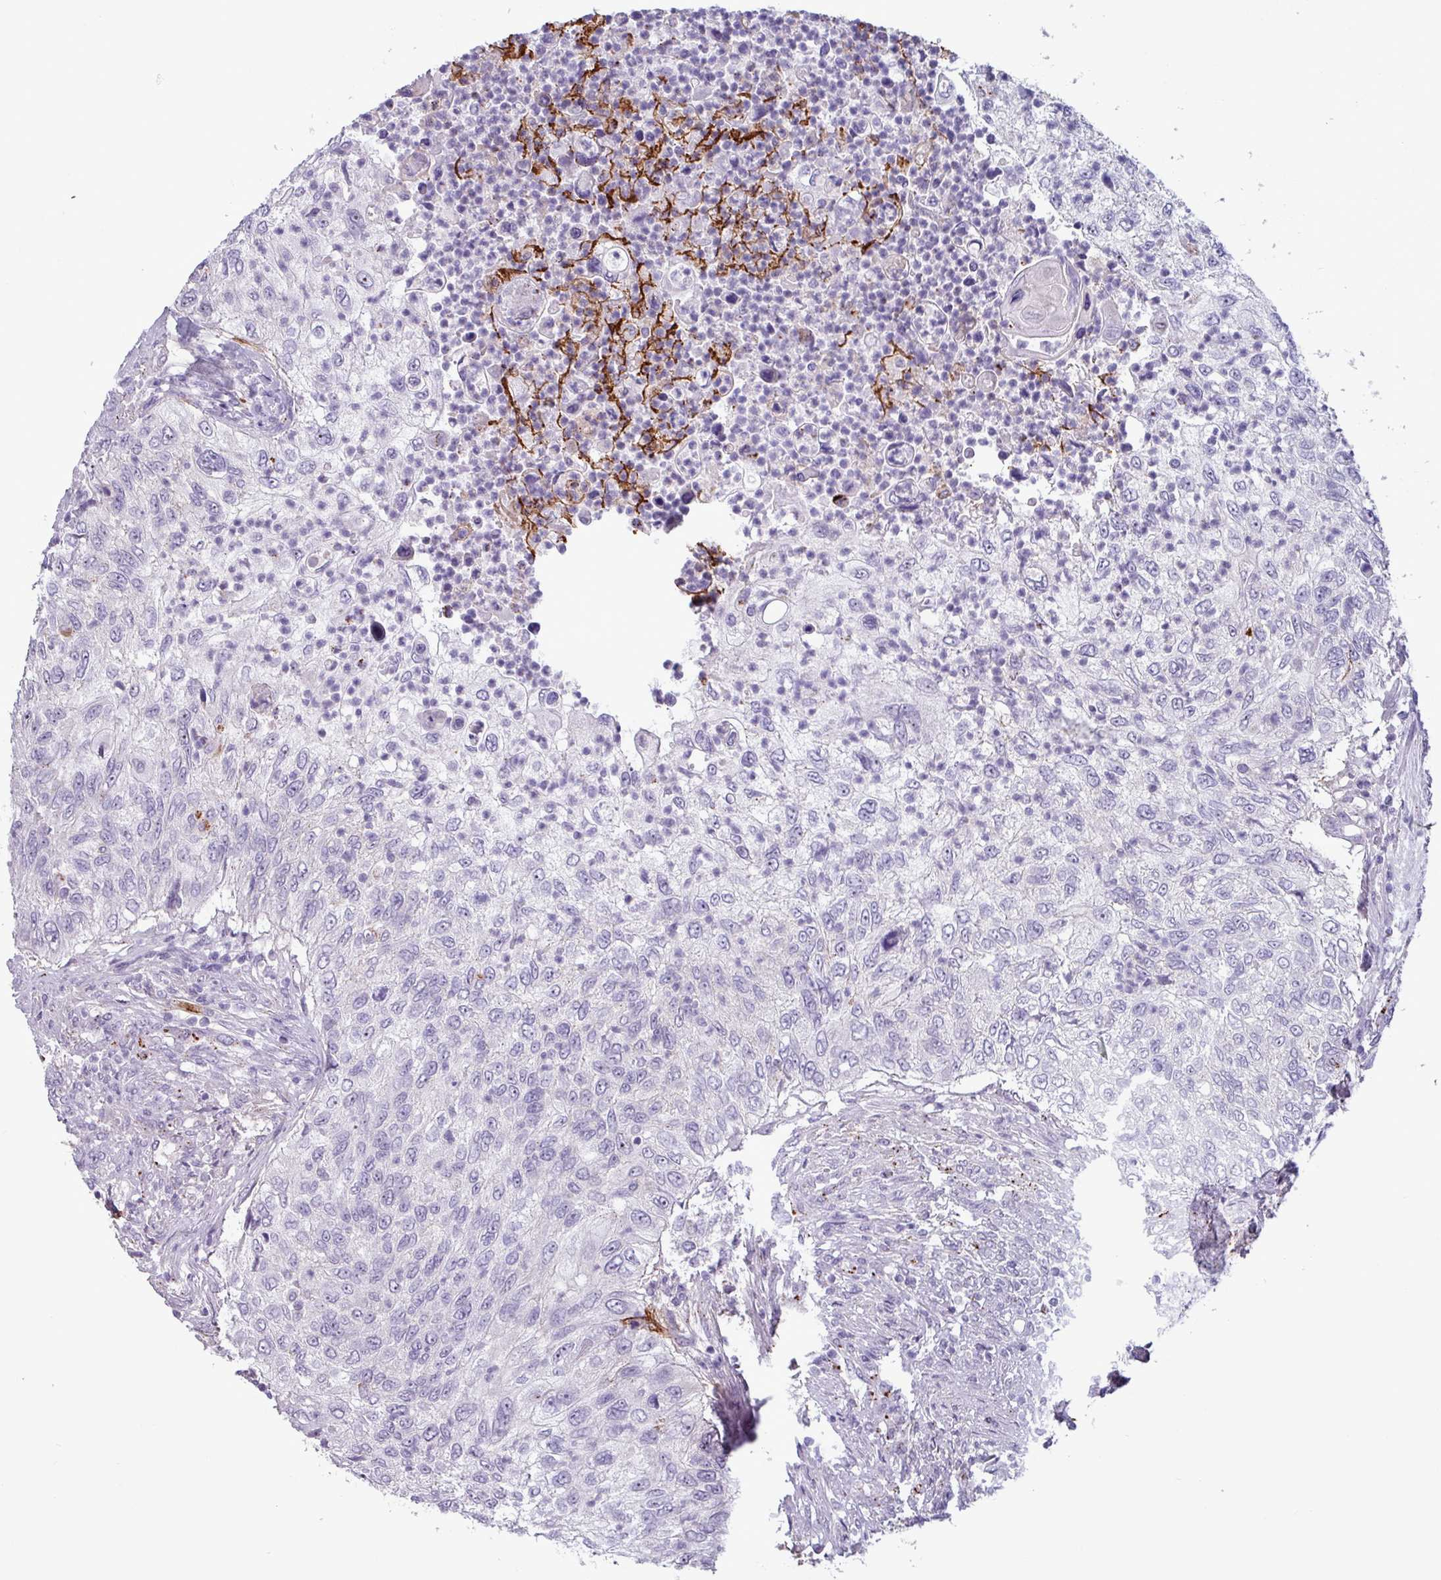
{"staining": {"intensity": "negative", "quantity": "none", "location": "none"}, "tissue": "urothelial cancer", "cell_type": "Tumor cells", "image_type": "cancer", "snomed": [{"axis": "morphology", "description": "Urothelial carcinoma, High grade"}, {"axis": "topography", "description": "Urinary bladder"}], "caption": "Image shows no significant protein positivity in tumor cells of urothelial cancer.", "gene": "PLIN2", "patient": {"sex": "female", "age": 60}}